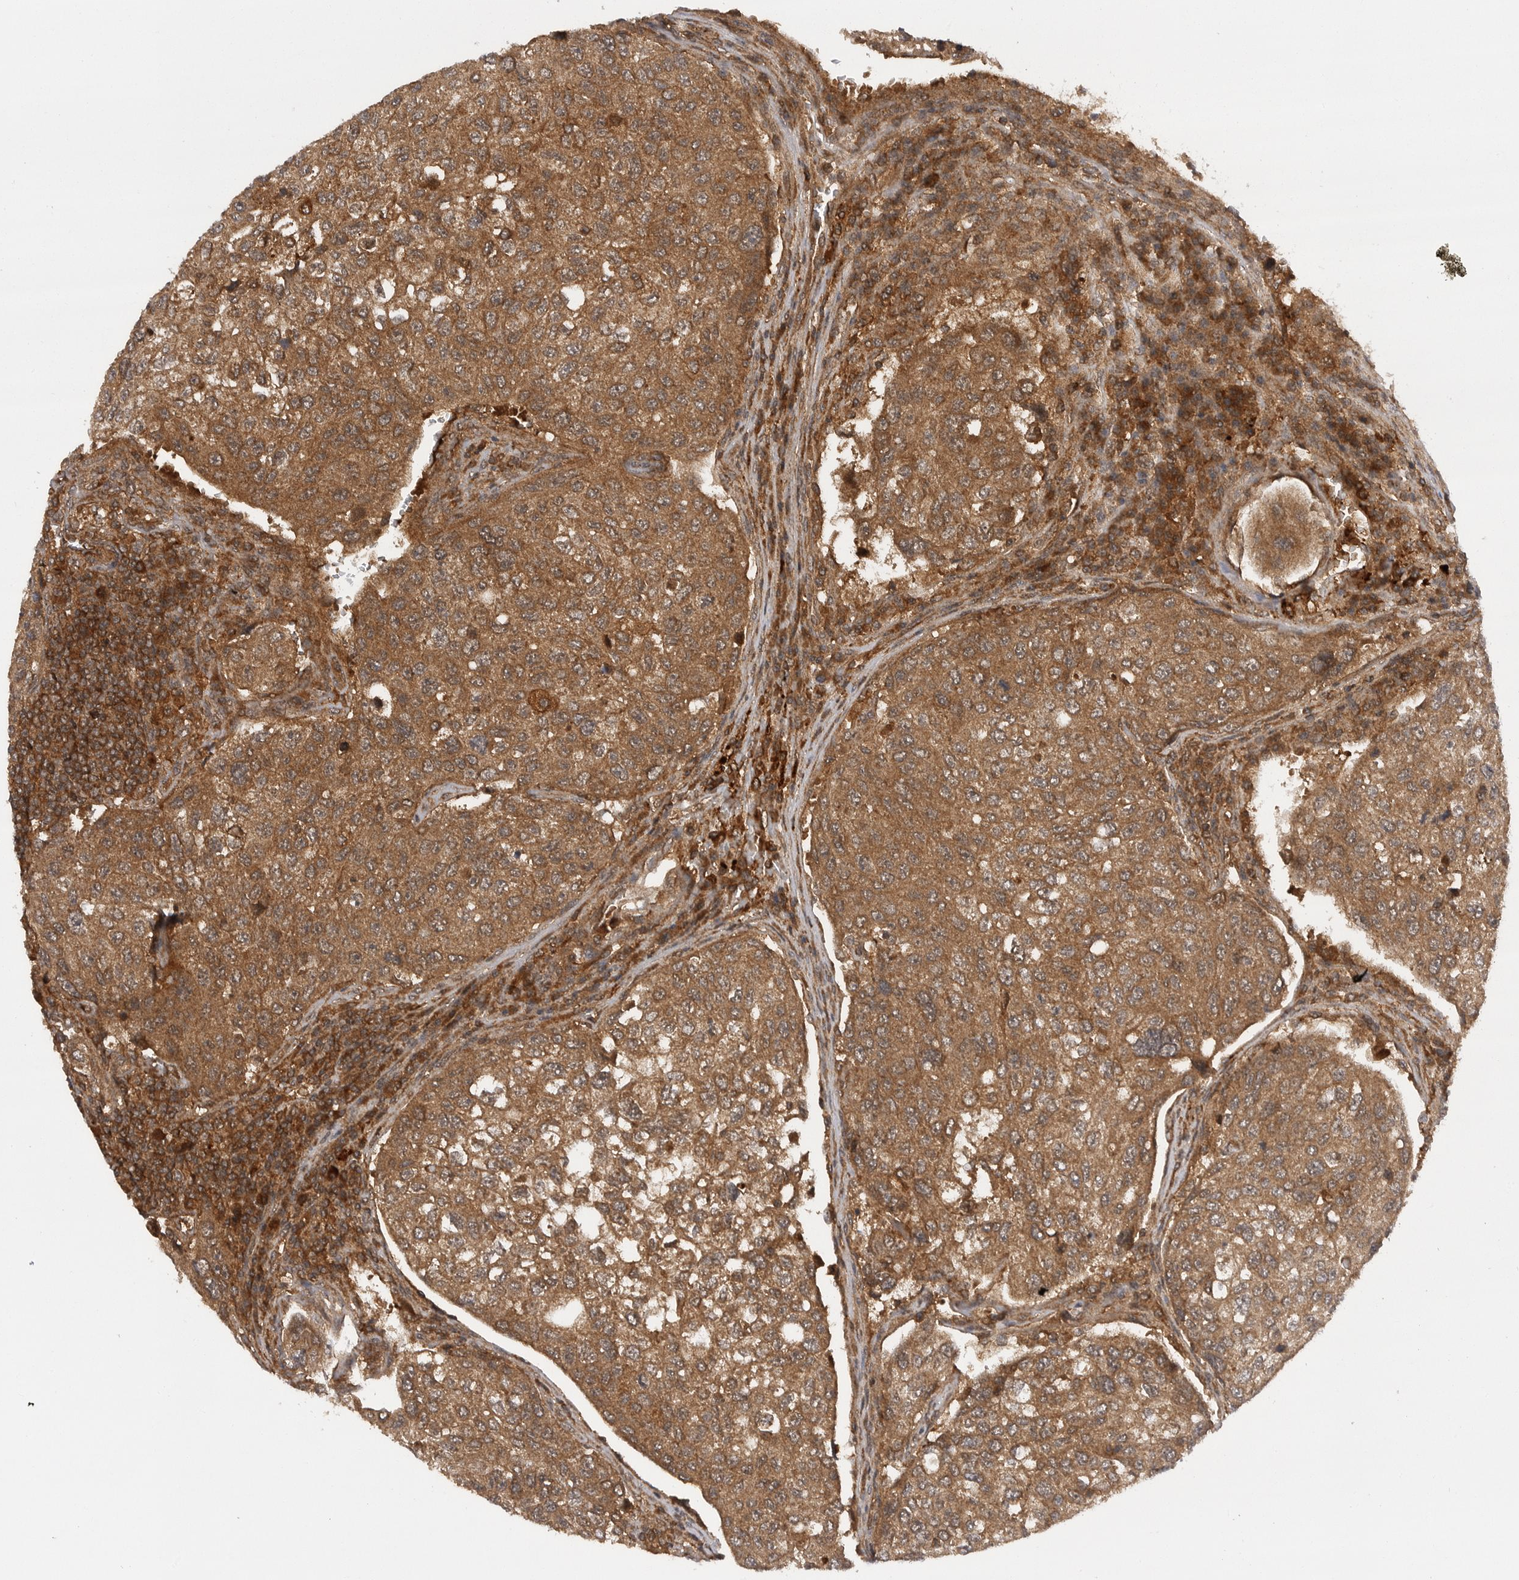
{"staining": {"intensity": "moderate", "quantity": ">75%", "location": "cytoplasmic/membranous"}, "tissue": "urothelial cancer", "cell_type": "Tumor cells", "image_type": "cancer", "snomed": [{"axis": "morphology", "description": "Urothelial carcinoma, High grade"}, {"axis": "topography", "description": "Lymph node"}, {"axis": "topography", "description": "Urinary bladder"}], "caption": "A histopathology image of human urothelial carcinoma (high-grade) stained for a protein displays moderate cytoplasmic/membranous brown staining in tumor cells.", "gene": "PRDX4", "patient": {"sex": "male", "age": 51}}